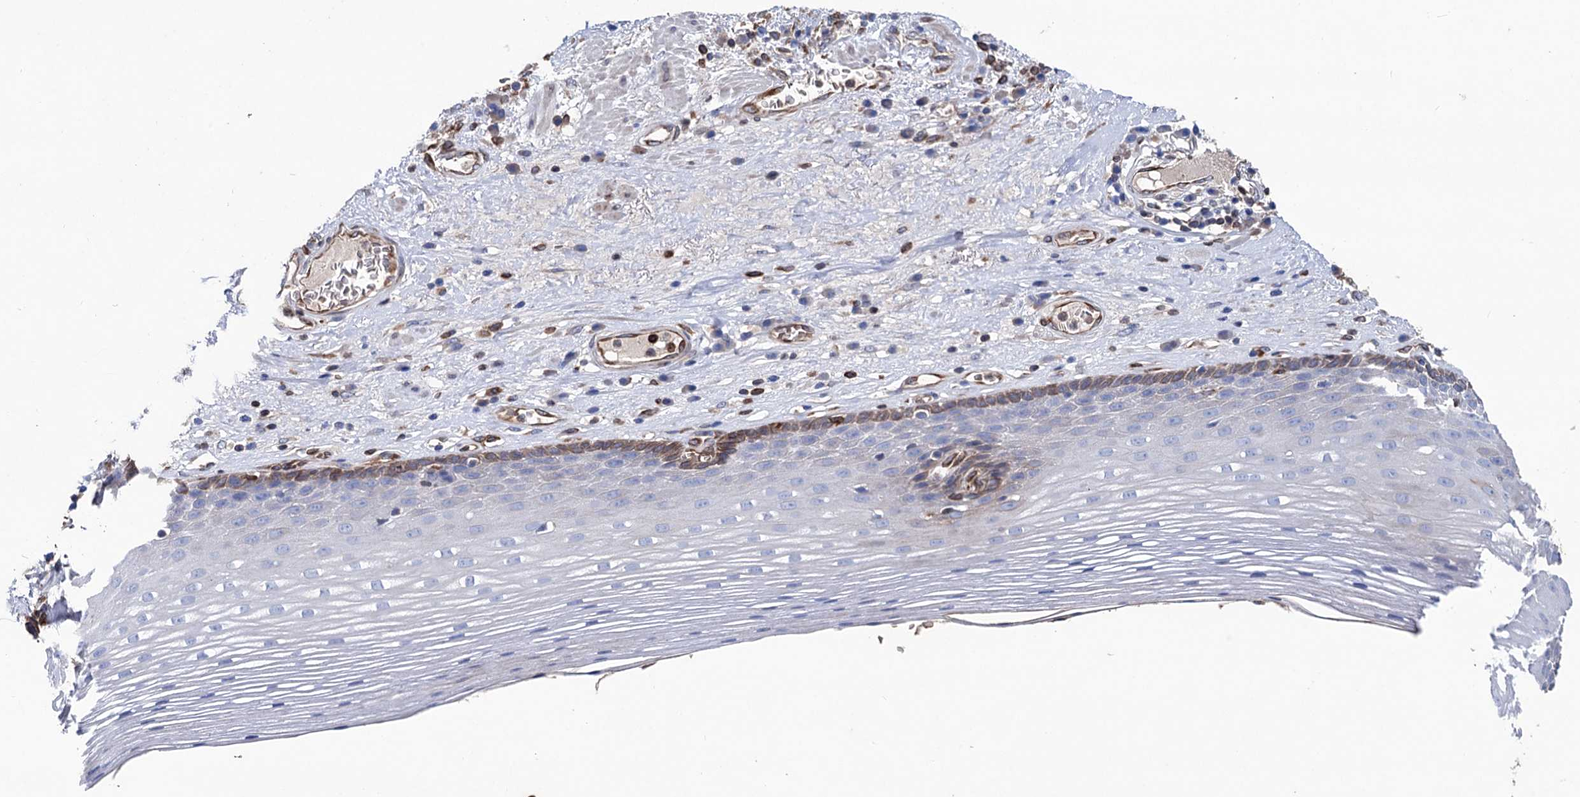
{"staining": {"intensity": "moderate", "quantity": "<25%", "location": "cytoplasmic/membranous"}, "tissue": "esophagus", "cell_type": "Squamous epithelial cells", "image_type": "normal", "snomed": [{"axis": "morphology", "description": "Normal tissue, NOS"}, {"axis": "topography", "description": "Esophagus"}], "caption": "Immunohistochemical staining of unremarkable esophagus demonstrates <25% levels of moderate cytoplasmic/membranous protein positivity in about <25% of squamous epithelial cells.", "gene": "STING1", "patient": {"sex": "male", "age": 62}}